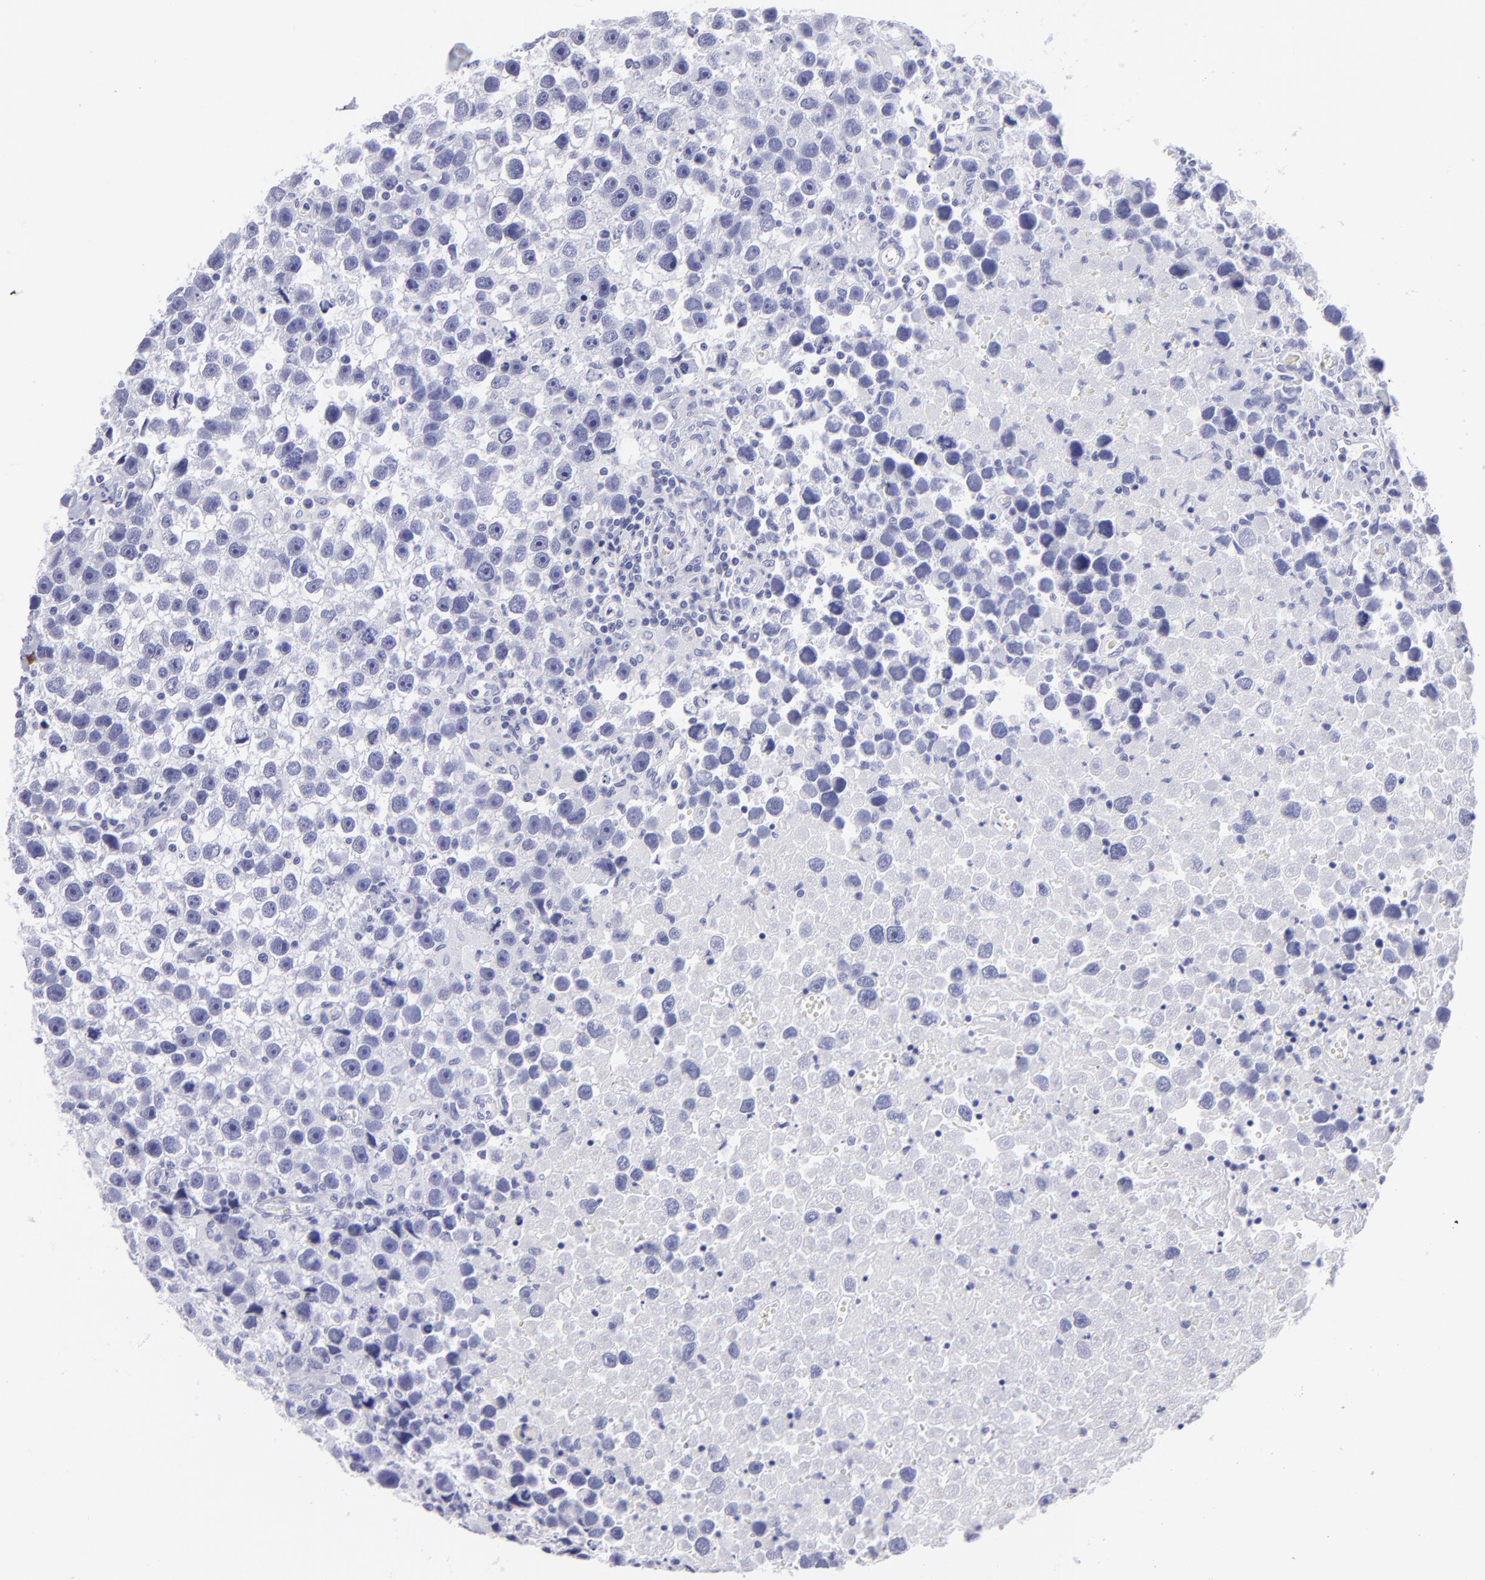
{"staining": {"intensity": "negative", "quantity": "none", "location": "none"}, "tissue": "testis cancer", "cell_type": "Tumor cells", "image_type": "cancer", "snomed": [{"axis": "morphology", "description": "Seminoma, NOS"}, {"axis": "topography", "description": "Testis"}], "caption": "An immunohistochemistry (IHC) micrograph of testis cancer is shown. There is no staining in tumor cells of testis cancer.", "gene": "SLC1A3", "patient": {"sex": "male", "age": 43}}